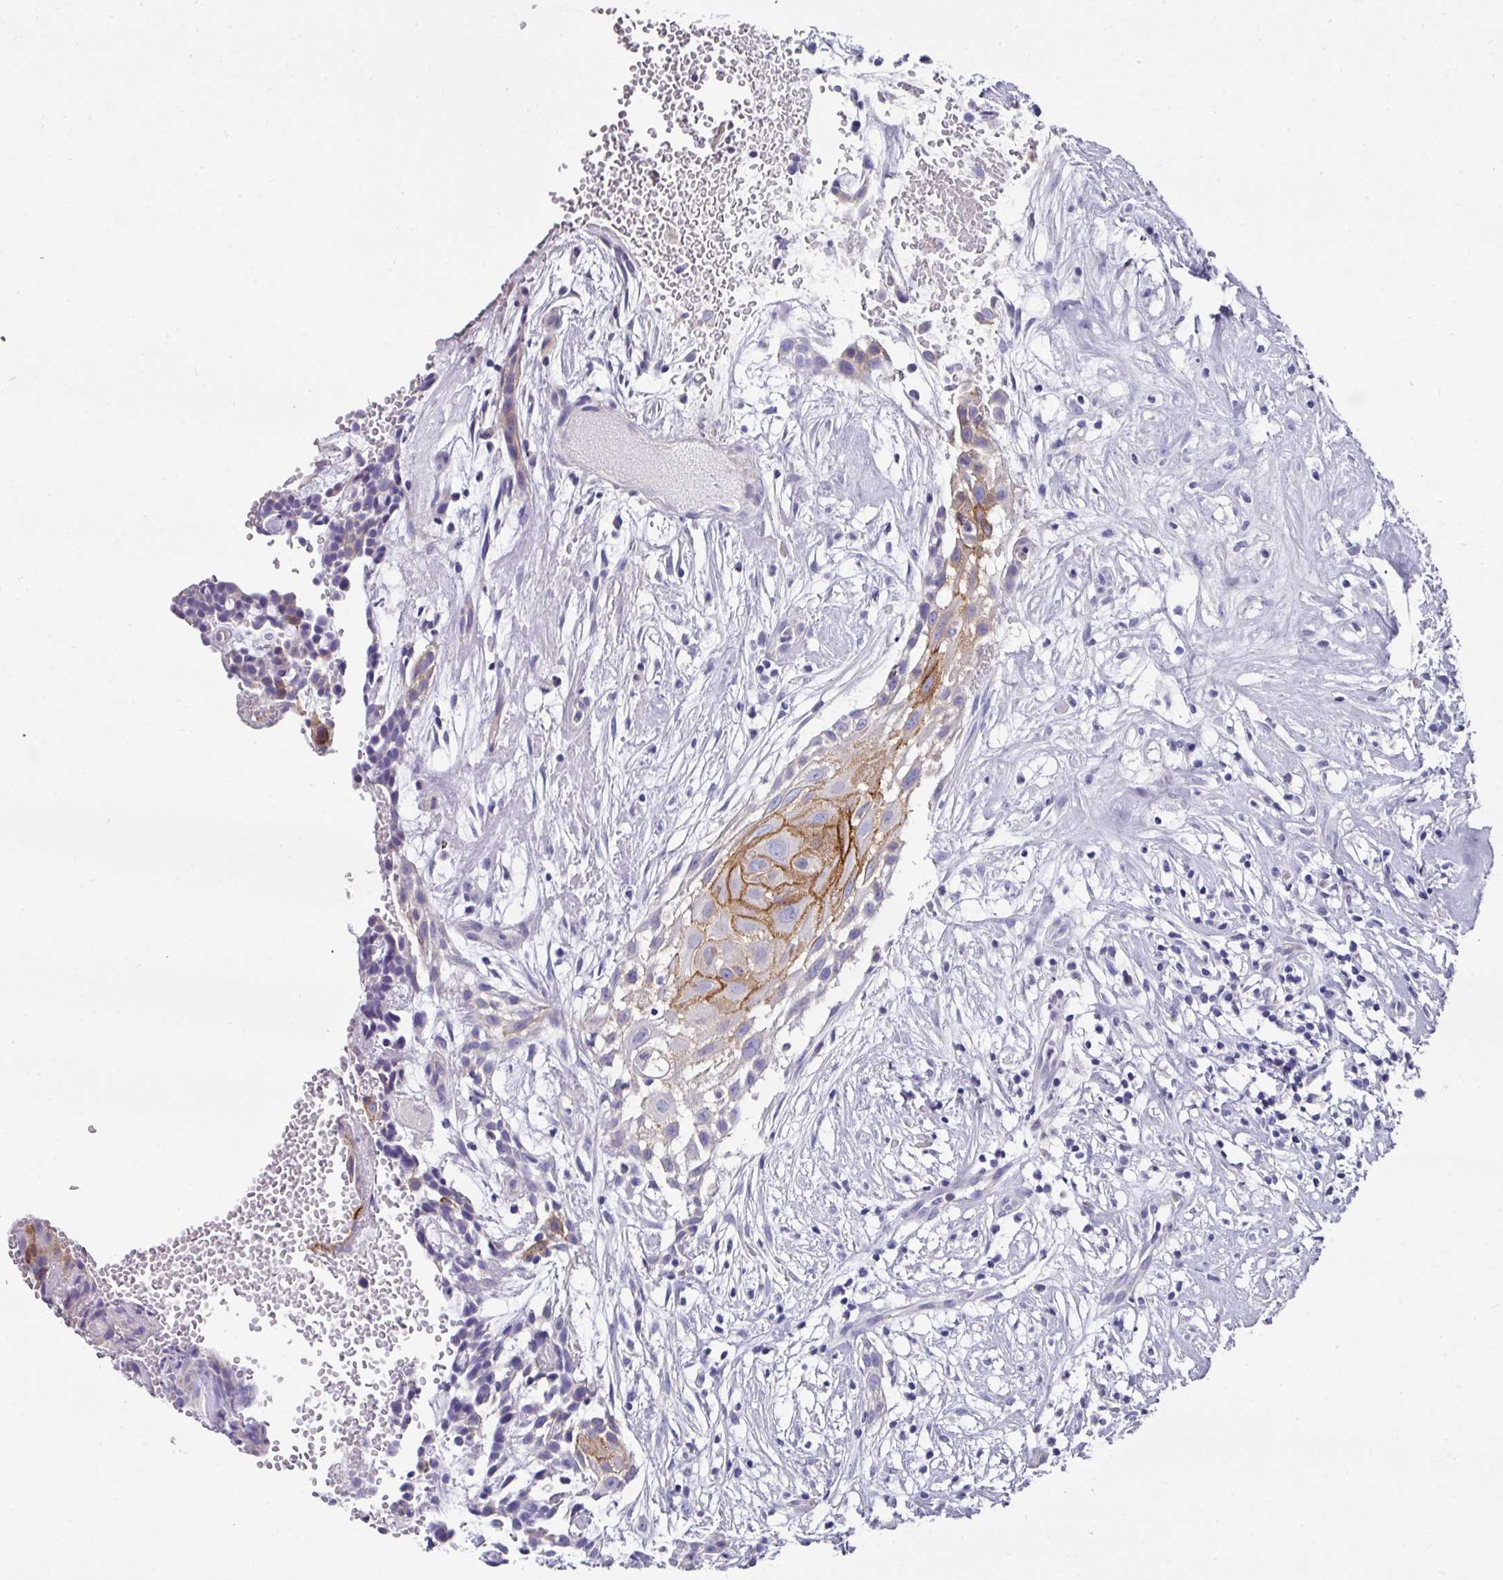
{"staining": {"intensity": "strong", "quantity": ">75%", "location": "cytoplasmic/membranous"}, "tissue": "head and neck cancer", "cell_type": "Tumor cells", "image_type": "cancer", "snomed": [{"axis": "morphology", "description": "Adenocarcinoma, NOS"}, {"axis": "topography", "description": "Subcutis"}, {"axis": "topography", "description": "Head-Neck"}], "caption": "Tumor cells exhibit high levels of strong cytoplasmic/membranous positivity in approximately >75% of cells in human head and neck adenocarcinoma. Nuclei are stained in blue.", "gene": "CLDN1", "patient": {"sex": "female", "age": 73}}